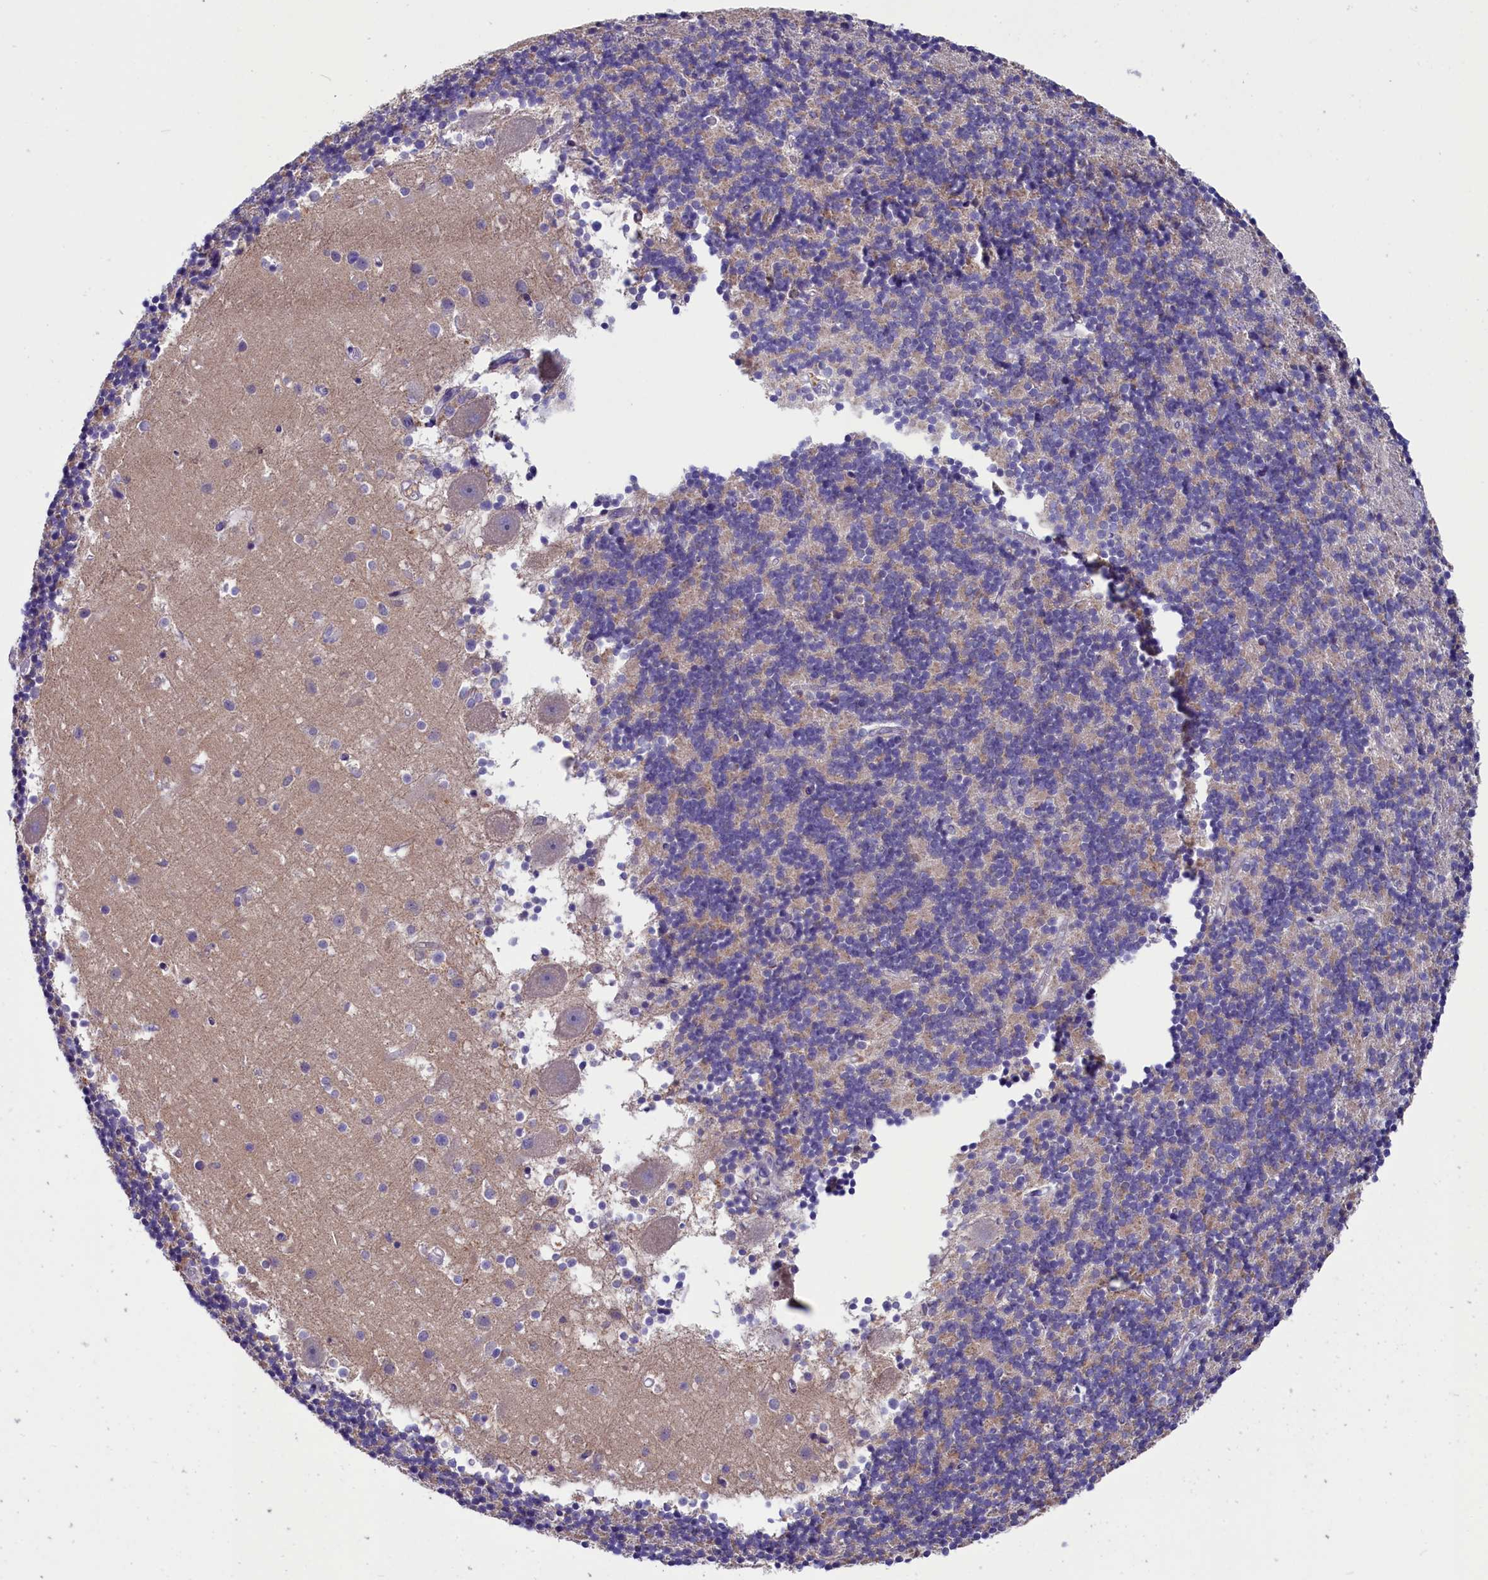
{"staining": {"intensity": "weak", "quantity": "<25%", "location": "cytoplasmic/membranous"}, "tissue": "cerebellum", "cell_type": "Cells in granular layer", "image_type": "normal", "snomed": [{"axis": "morphology", "description": "Normal tissue, NOS"}, {"axis": "topography", "description": "Cerebellum"}], "caption": "Immunohistochemistry histopathology image of unremarkable cerebellum stained for a protein (brown), which exhibits no expression in cells in granular layer. (Brightfield microscopy of DAB immunohistochemistry at high magnification).", "gene": "SCD5", "patient": {"sex": "male", "age": 54}}